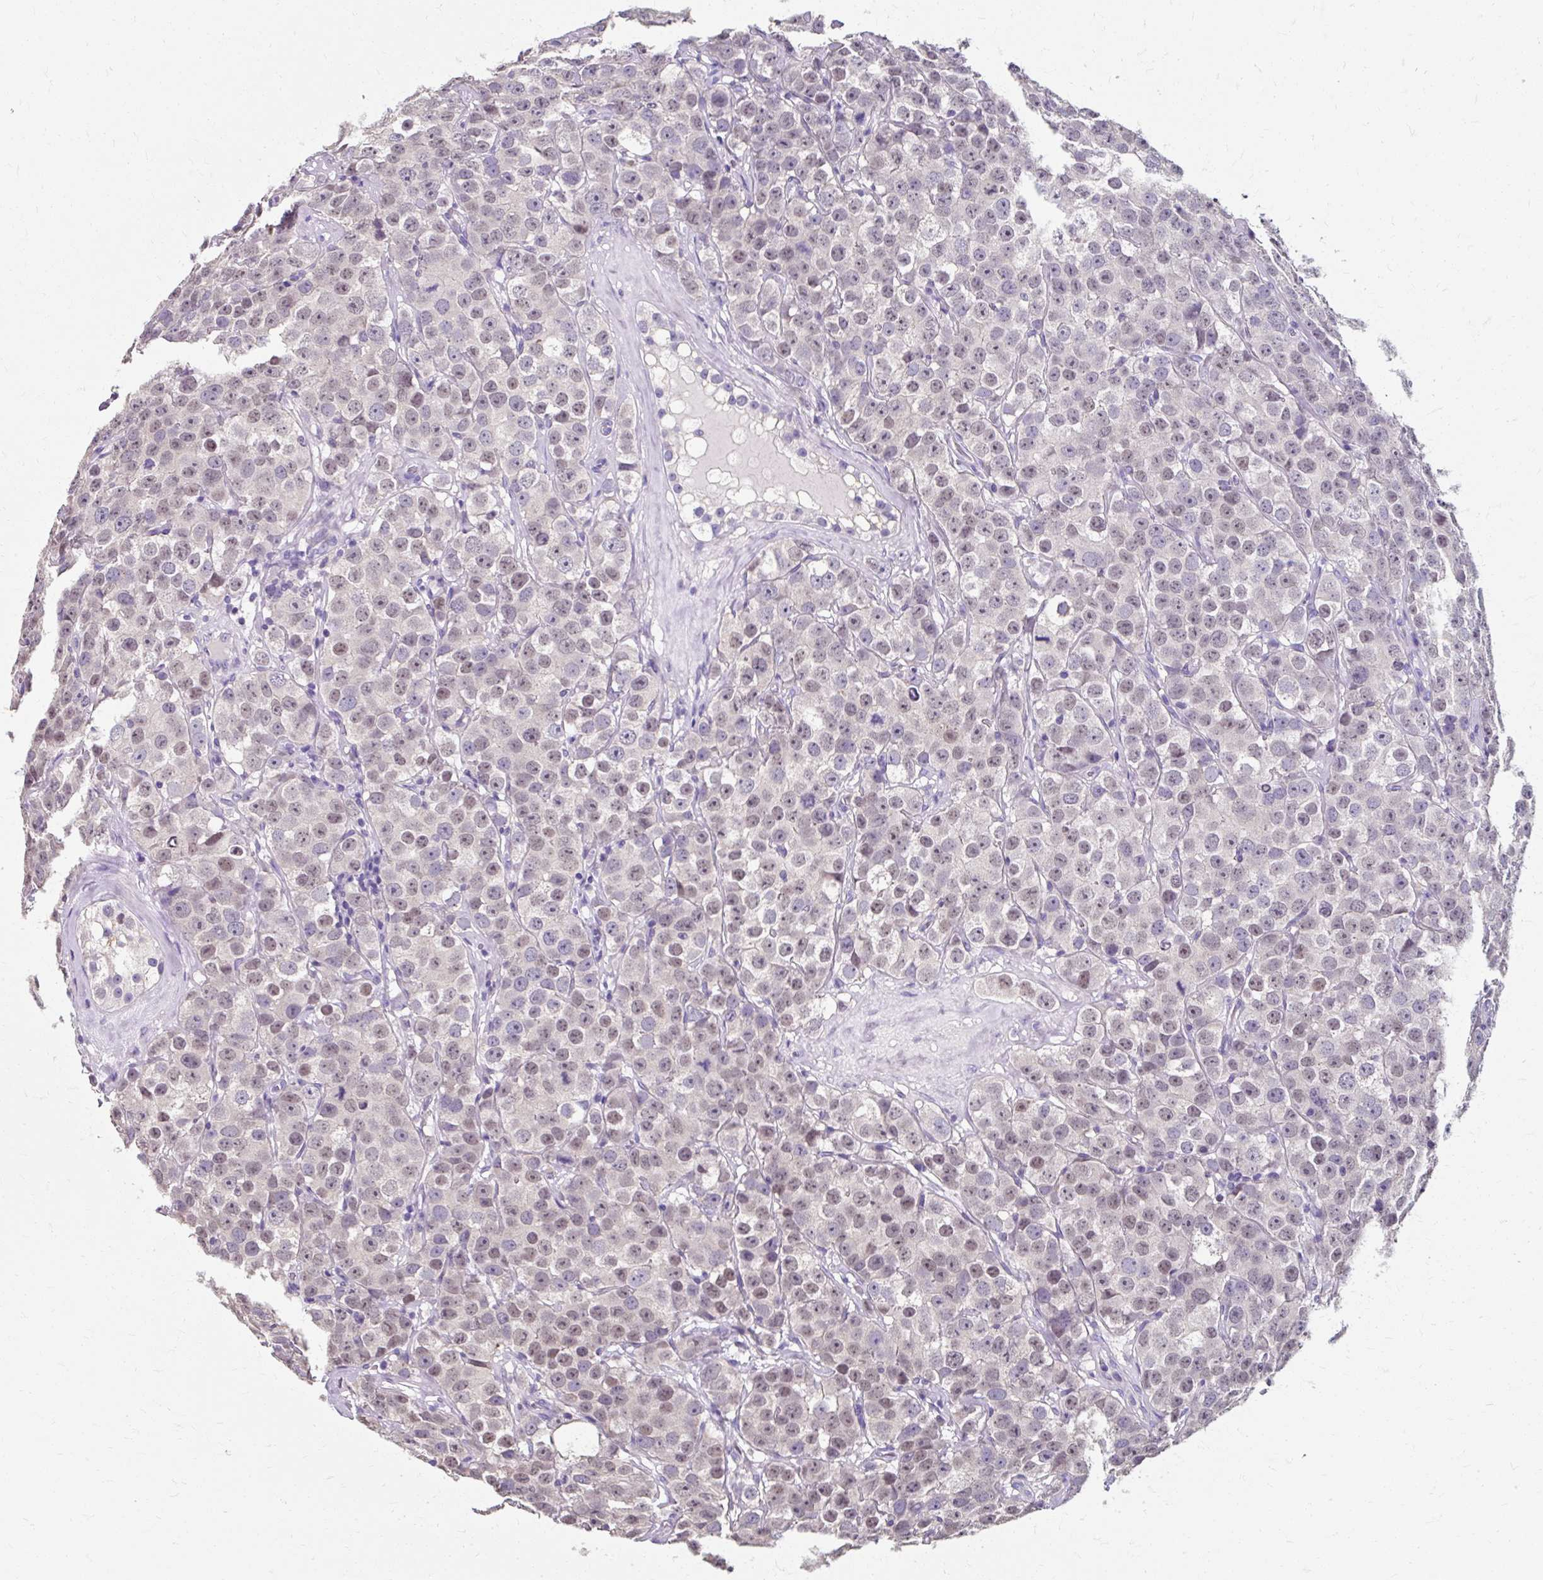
{"staining": {"intensity": "weak", "quantity": "25%-75%", "location": "nuclear"}, "tissue": "testis cancer", "cell_type": "Tumor cells", "image_type": "cancer", "snomed": [{"axis": "morphology", "description": "Seminoma, NOS"}, {"axis": "topography", "description": "Testis"}], "caption": "Seminoma (testis) stained with DAB immunohistochemistry reveals low levels of weak nuclear staining in approximately 25%-75% of tumor cells. (DAB = brown stain, brightfield microscopy at high magnification).", "gene": "KLHL24", "patient": {"sex": "male", "age": 28}}